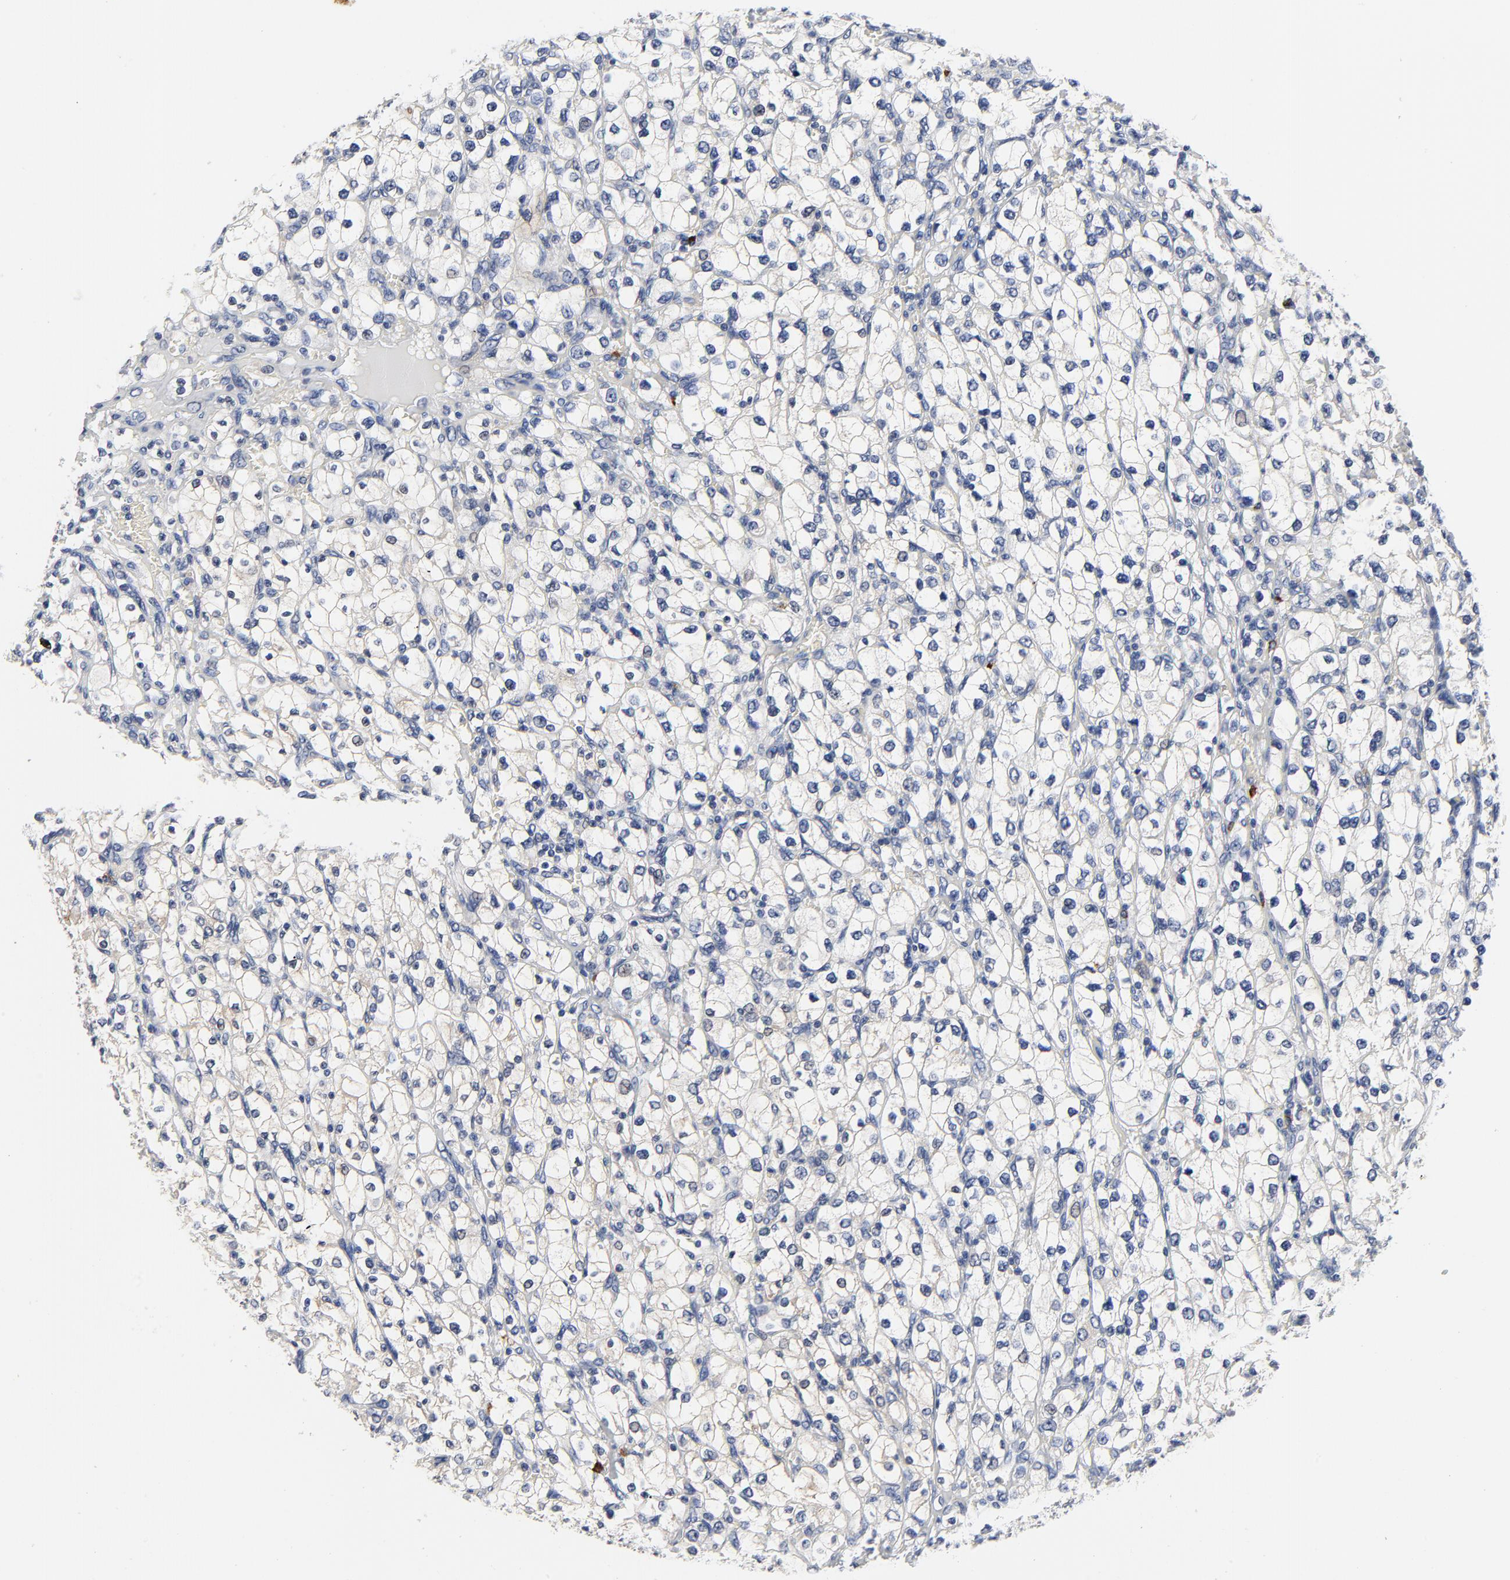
{"staining": {"intensity": "weak", "quantity": ">75%", "location": "cytoplasmic/membranous"}, "tissue": "renal cancer", "cell_type": "Tumor cells", "image_type": "cancer", "snomed": [{"axis": "morphology", "description": "Adenocarcinoma, NOS"}, {"axis": "topography", "description": "Kidney"}], "caption": "This is an image of immunohistochemistry staining of renal cancer, which shows weak positivity in the cytoplasmic/membranous of tumor cells.", "gene": "FBXL5", "patient": {"sex": "female", "age": 62}}